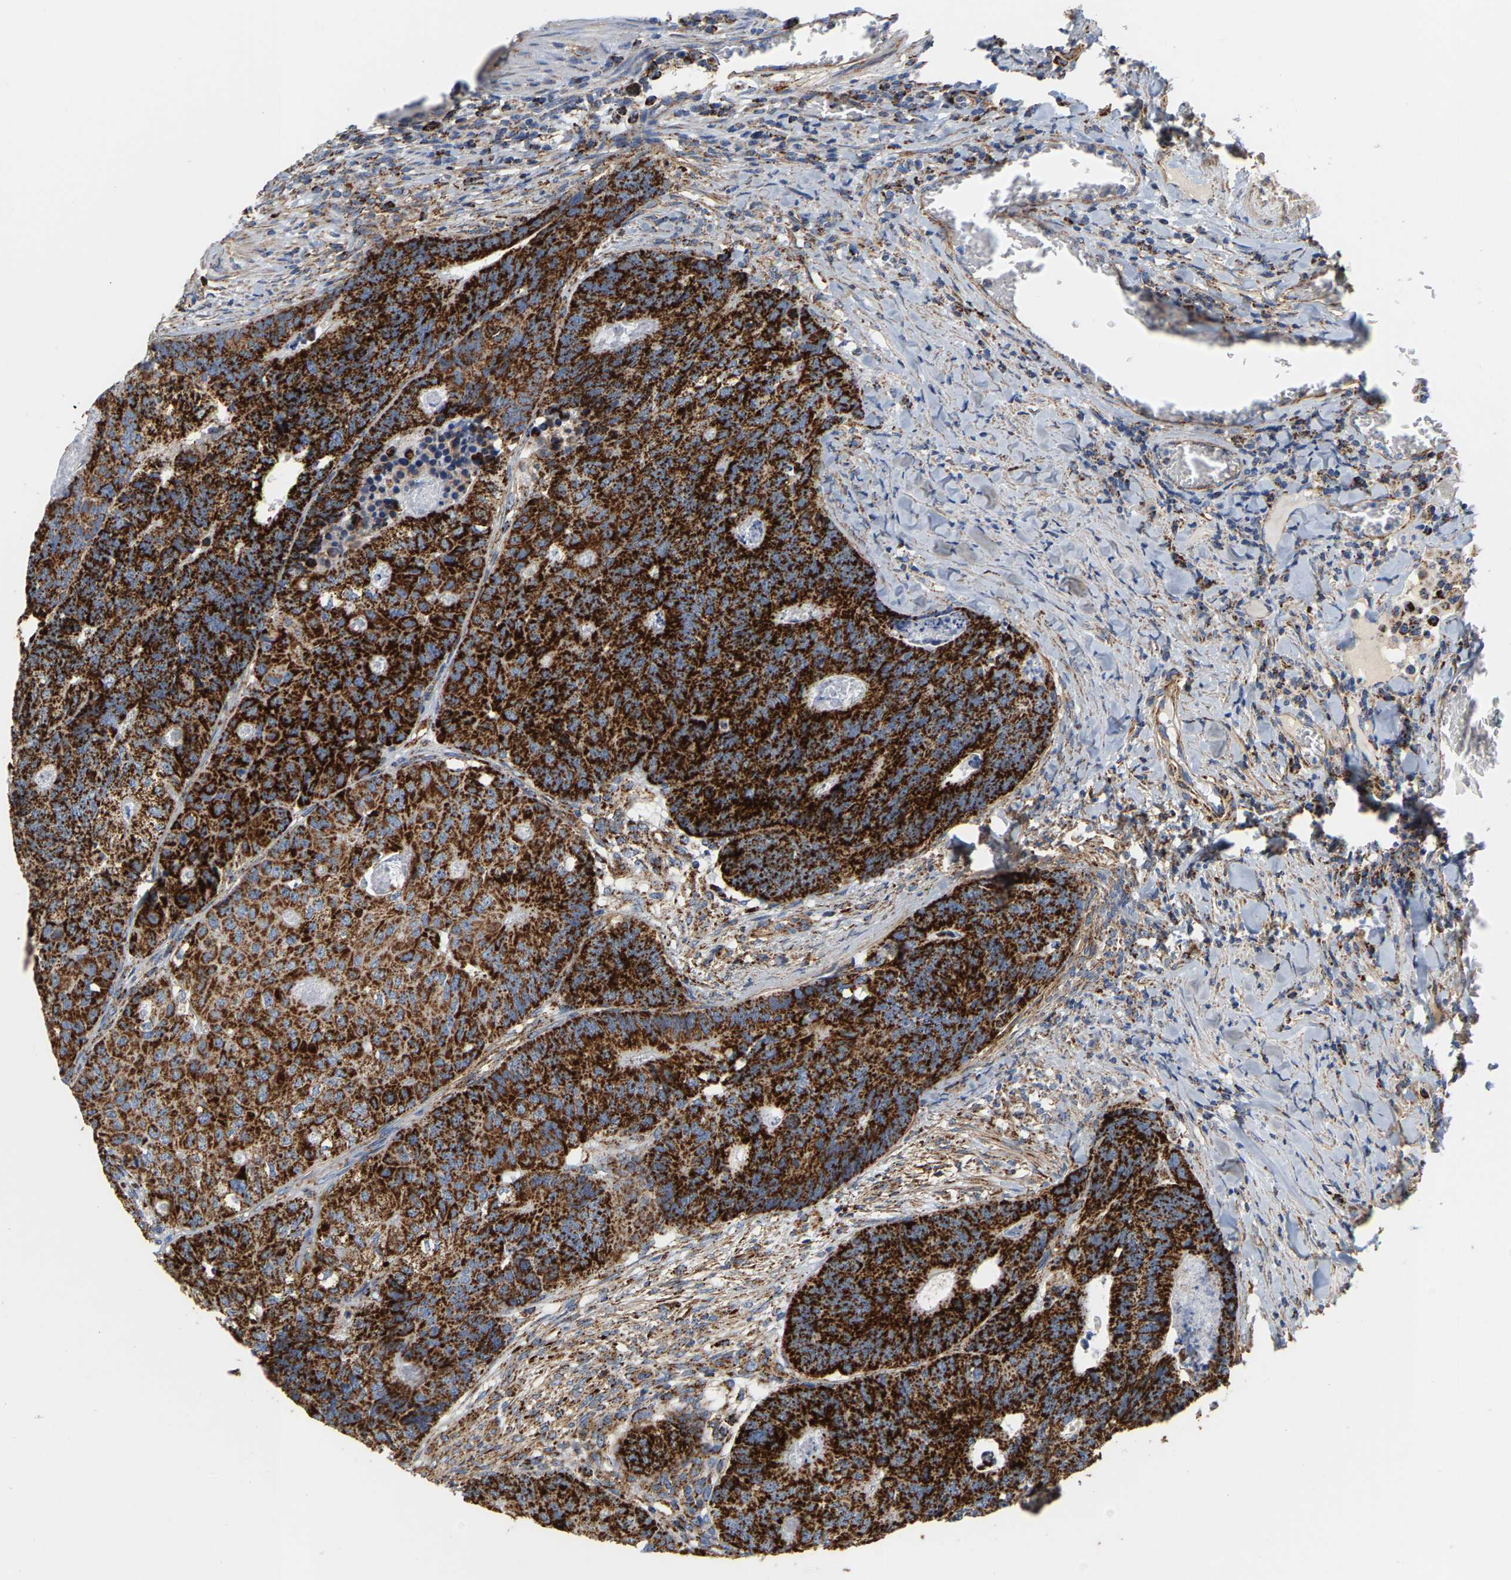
{"staining": {"intensity": "strong", "quantity": ">75%", "location": "cytoplasmic/membranous"}, "tissue": "colorectal cancer", "cell_type": "Tumor cells", "image_type": "cancer", "snomed": [{"axis": "morphology", "description": "Adenocarcinoma, NOS"}, {"axis": "topography", "description": "Colon"}], "caption": "Immunohistochemical staining of human colorectal adenocarcinoma demonstrates high levels of strong cytoplasmic/membranous positivity in about >75% of tumor cells. (DAB = brown stain, brightfield microscopy at high magnification).", "gene": "SHMT2", "patient": {"sex": "female", "age": 67}}